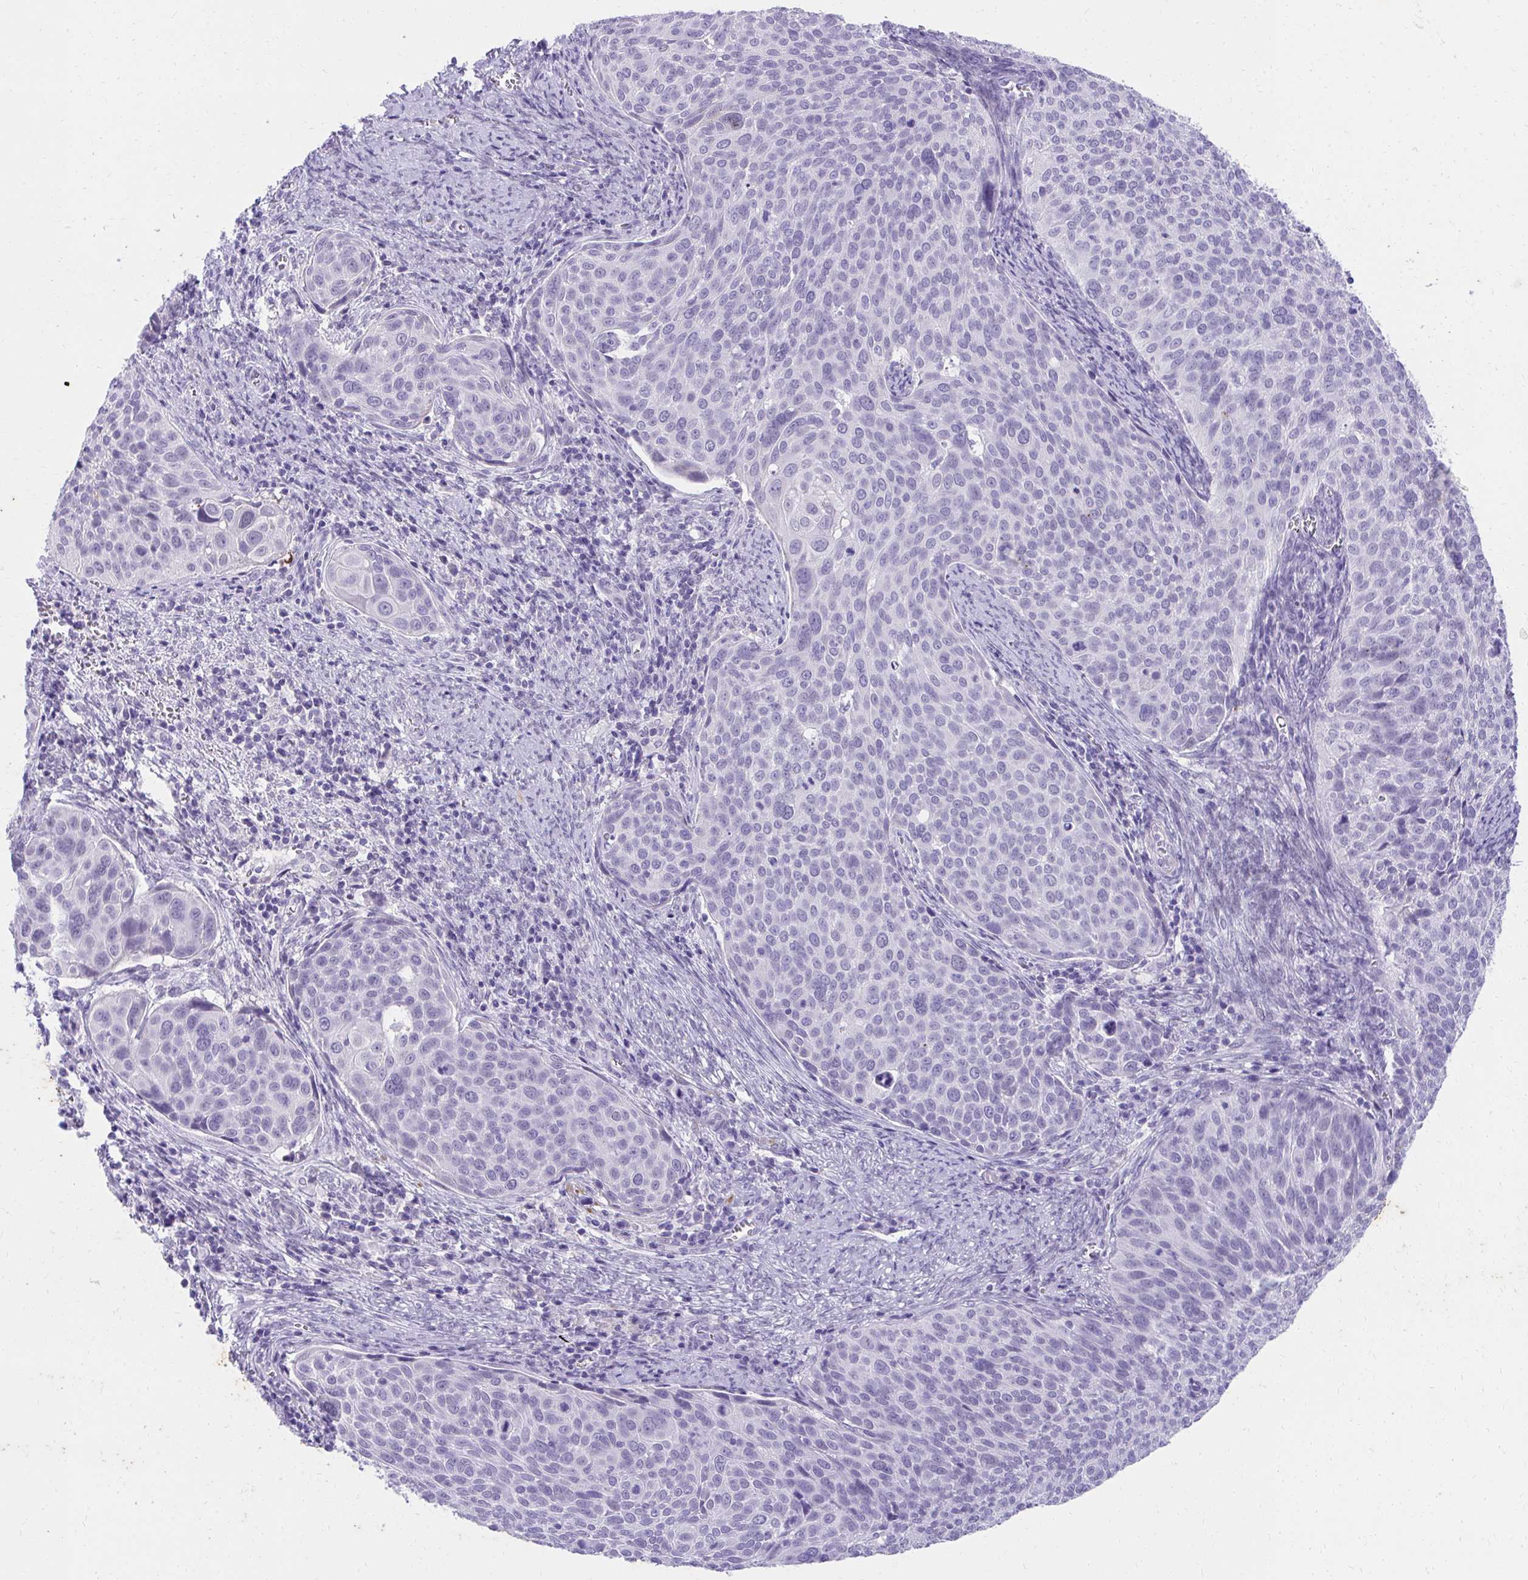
{"staining": {"intensity": "negative", "quantity": "none", "location": "none"}, "tissue": "cervical cancer", "cell_type": "Tumor cells", "image_type": "cancer", "snomed": [{"axis": "morphology", "description": "Squamous cell carcinoma, NOS"}, {"axis": "topography", "description": "Cervix"}], "caption": "Immunohistochemistry of squamous cell carcinoma (cervical) displays no staining in tumor cells.", "gene": "KLK1", "patient": {"sex": "female", "age": 39}}